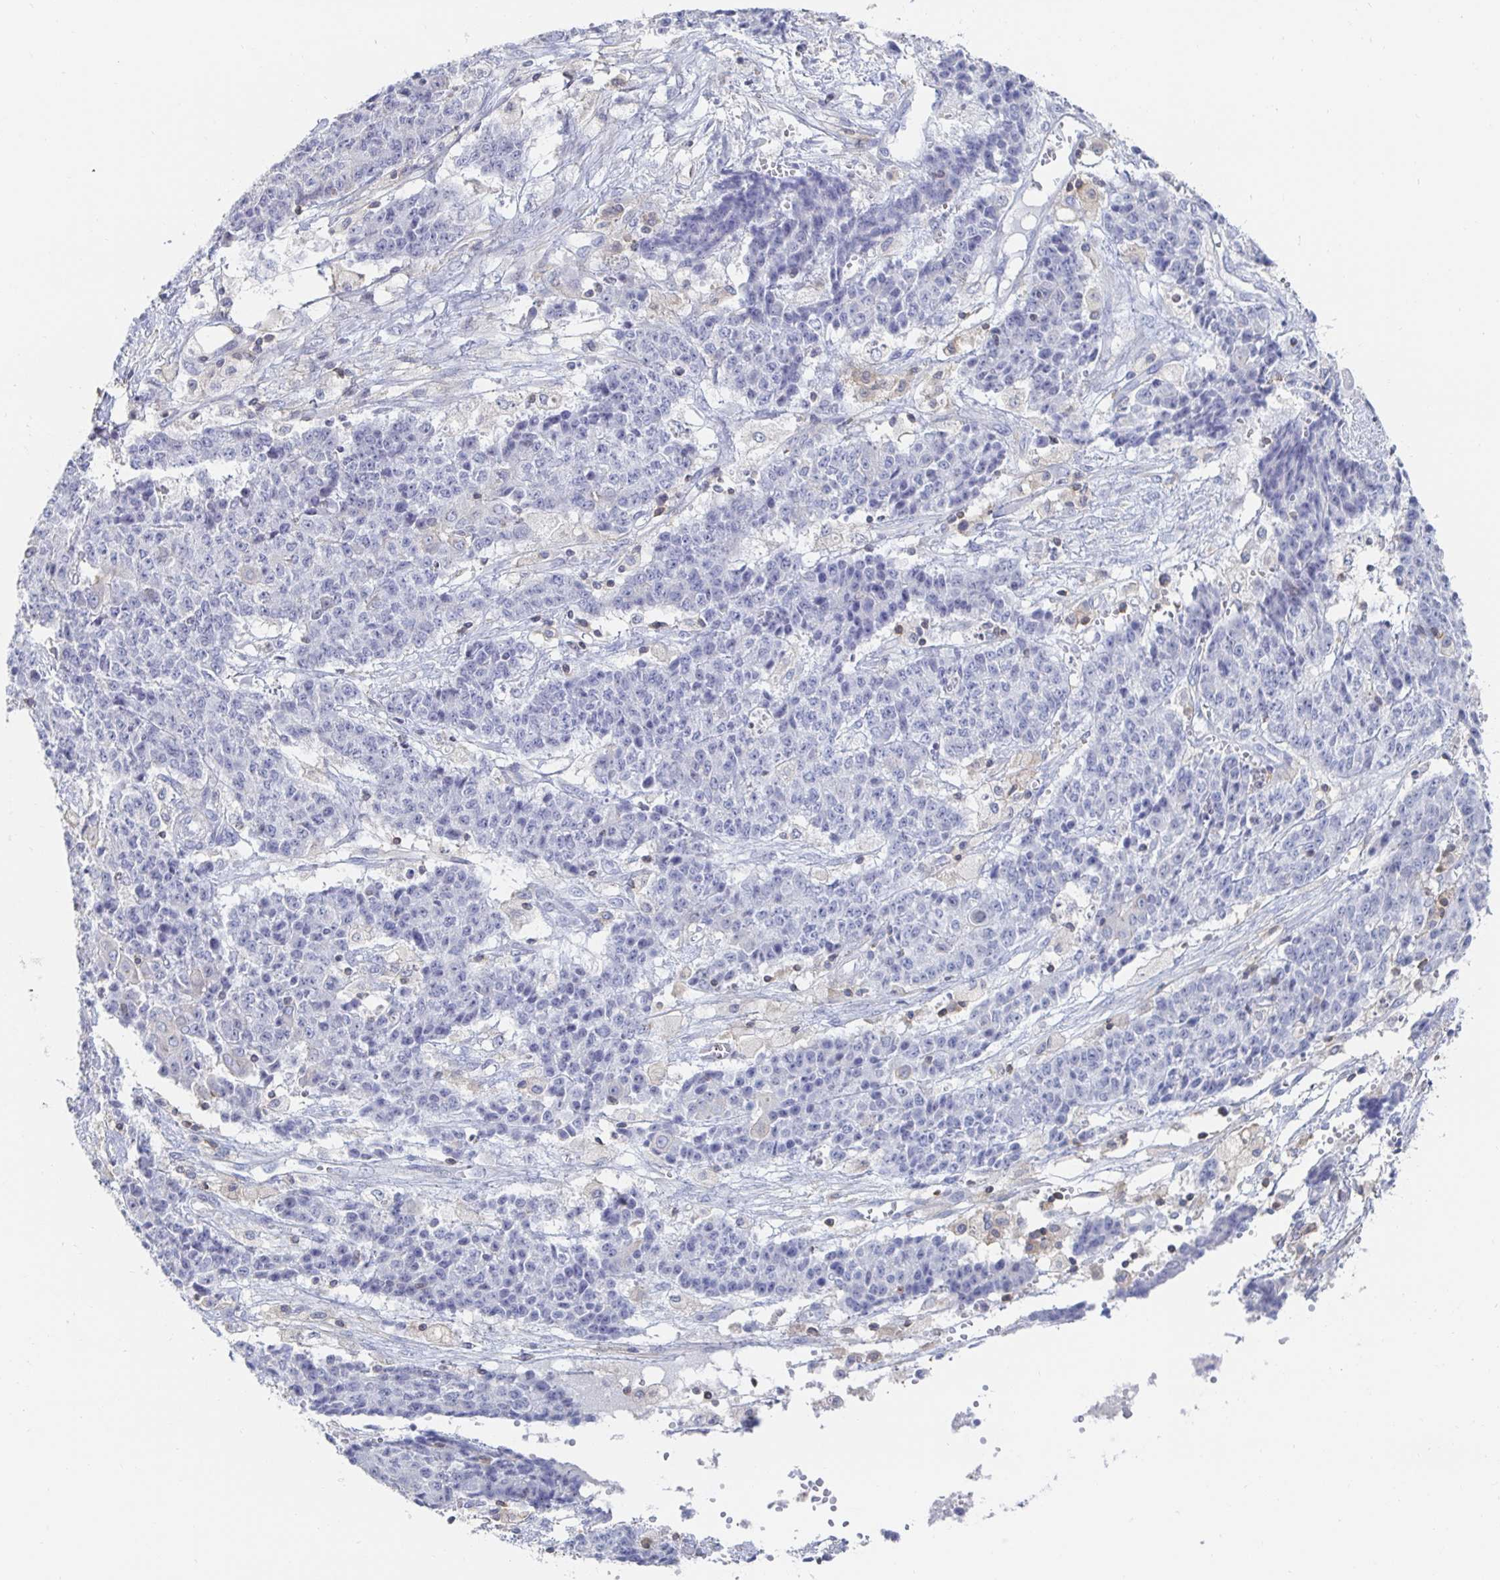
{"staining": {"intensity": "negative", "quantity": "none", "location": "none"}, "tissue": "ovarian cancer", "cell_type": "Tumor cells", "image_type": "cancer", "snomed": [{"axis": "morphology", "description": "Carcinoma, endometroid"}, {"axis": "topography", "description": "Ovary"}], "caption": "Immunohistochemistry (IHC) image of ovarian endometroid carcinoma stained for a protein (brown), which exhibits no staining in tumor cells. (Stains: DAB (3,3'-diaminobenzidine) immunohistochemistry with hematoxylin counter stain, Microscopy: brightfield microscopy at high magnification).", "gene": "PIK3CD", "patient": {"sex": "female", "age": 42}}